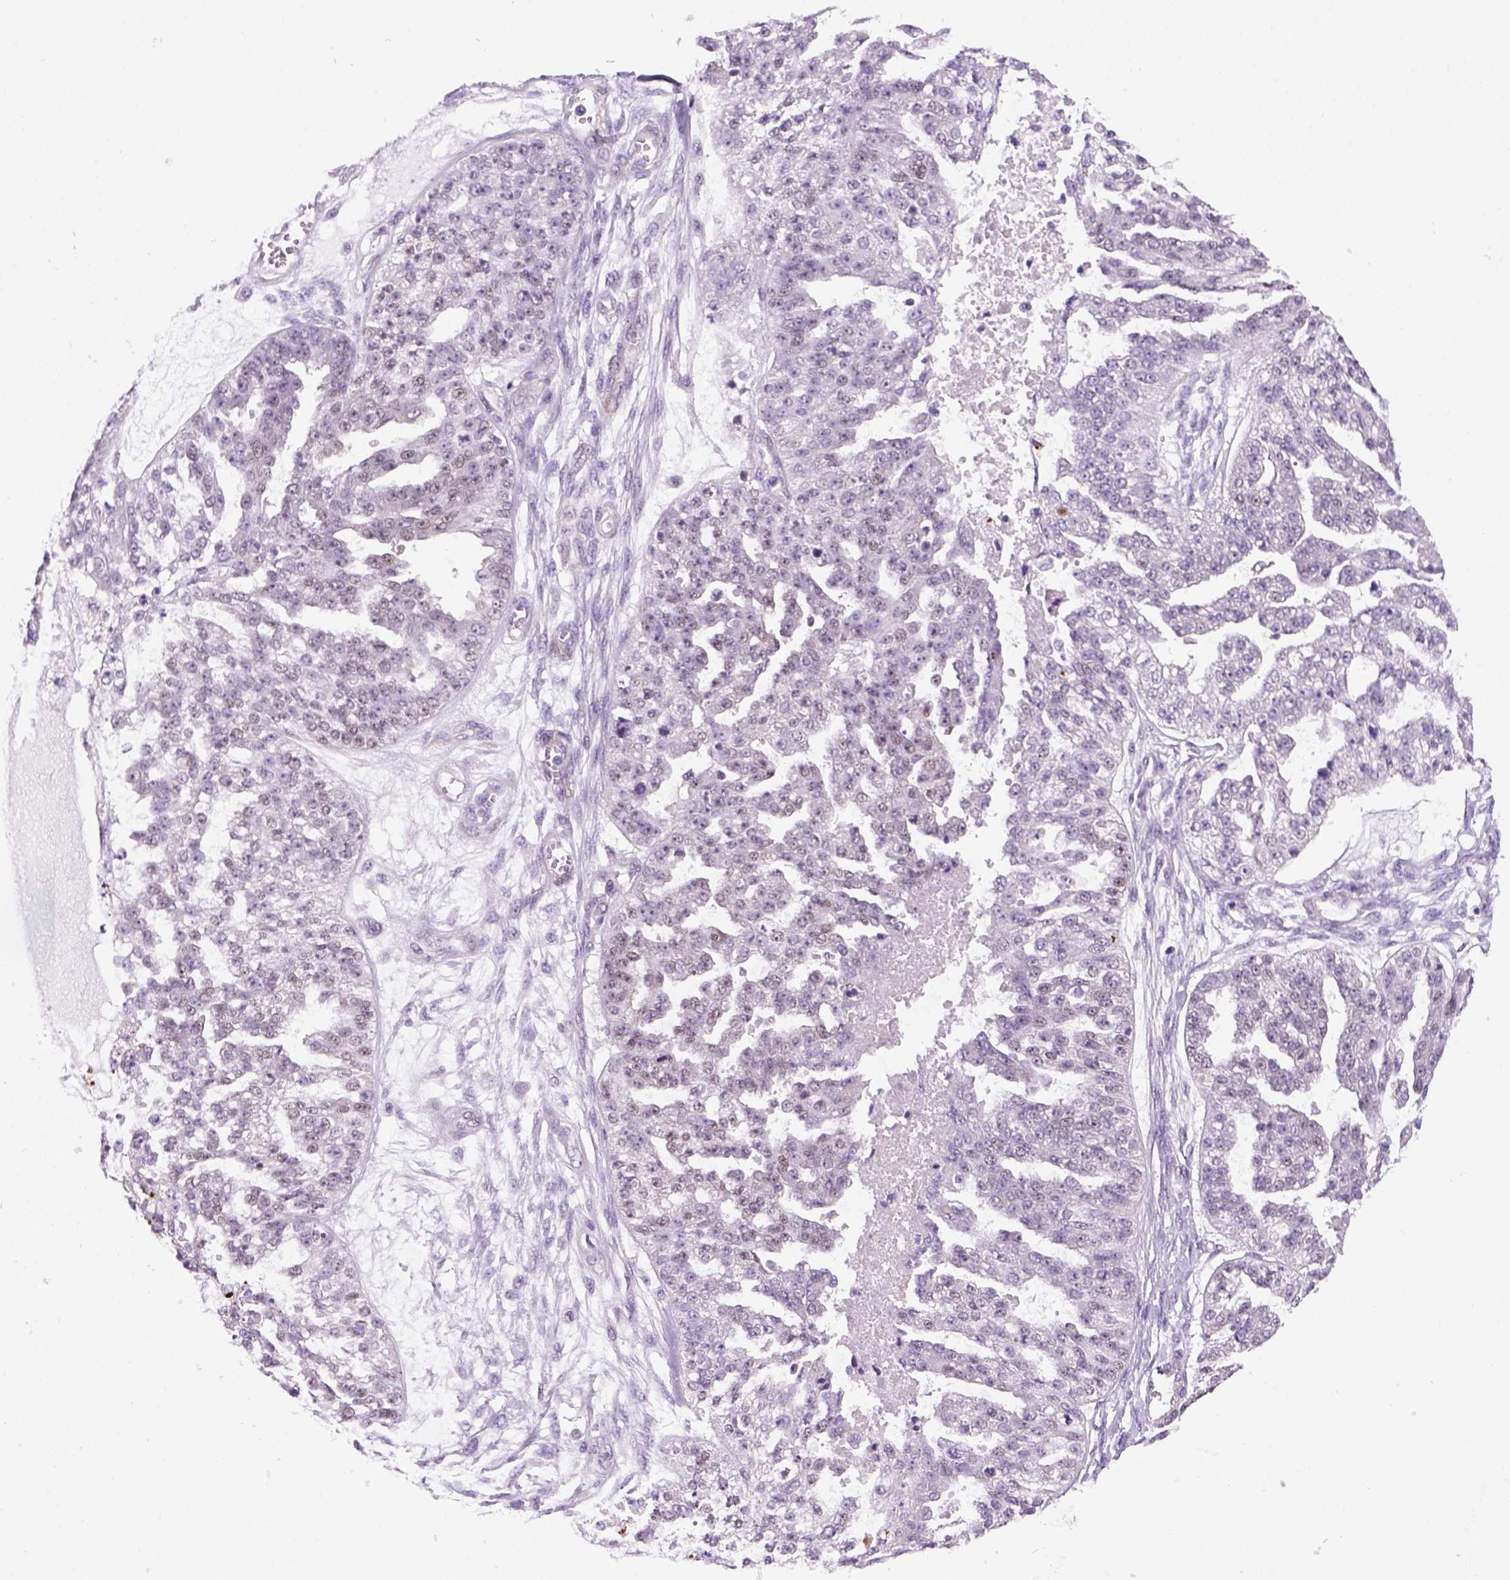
{"staining": {"intensity": "weak", "quantity": "<25%", "location": "nuclear"}, "tissue": "ovarian cancer", "cell_type": "Tumor cells", "image_type": "cancer", "snomed": [{"axis": "morphology", "description": "Cystadenocarcinoma, serous, NOS"}, {"axis": "topography", "description": "Ovary"}], "caption": "DAB immunohistochemical staining of ovarian serous cystadenocarcinoma demonstrates no significant positivity in tumor cells.", "gene": "MGMT", "patient": {"sex": "female", "age": 58}}